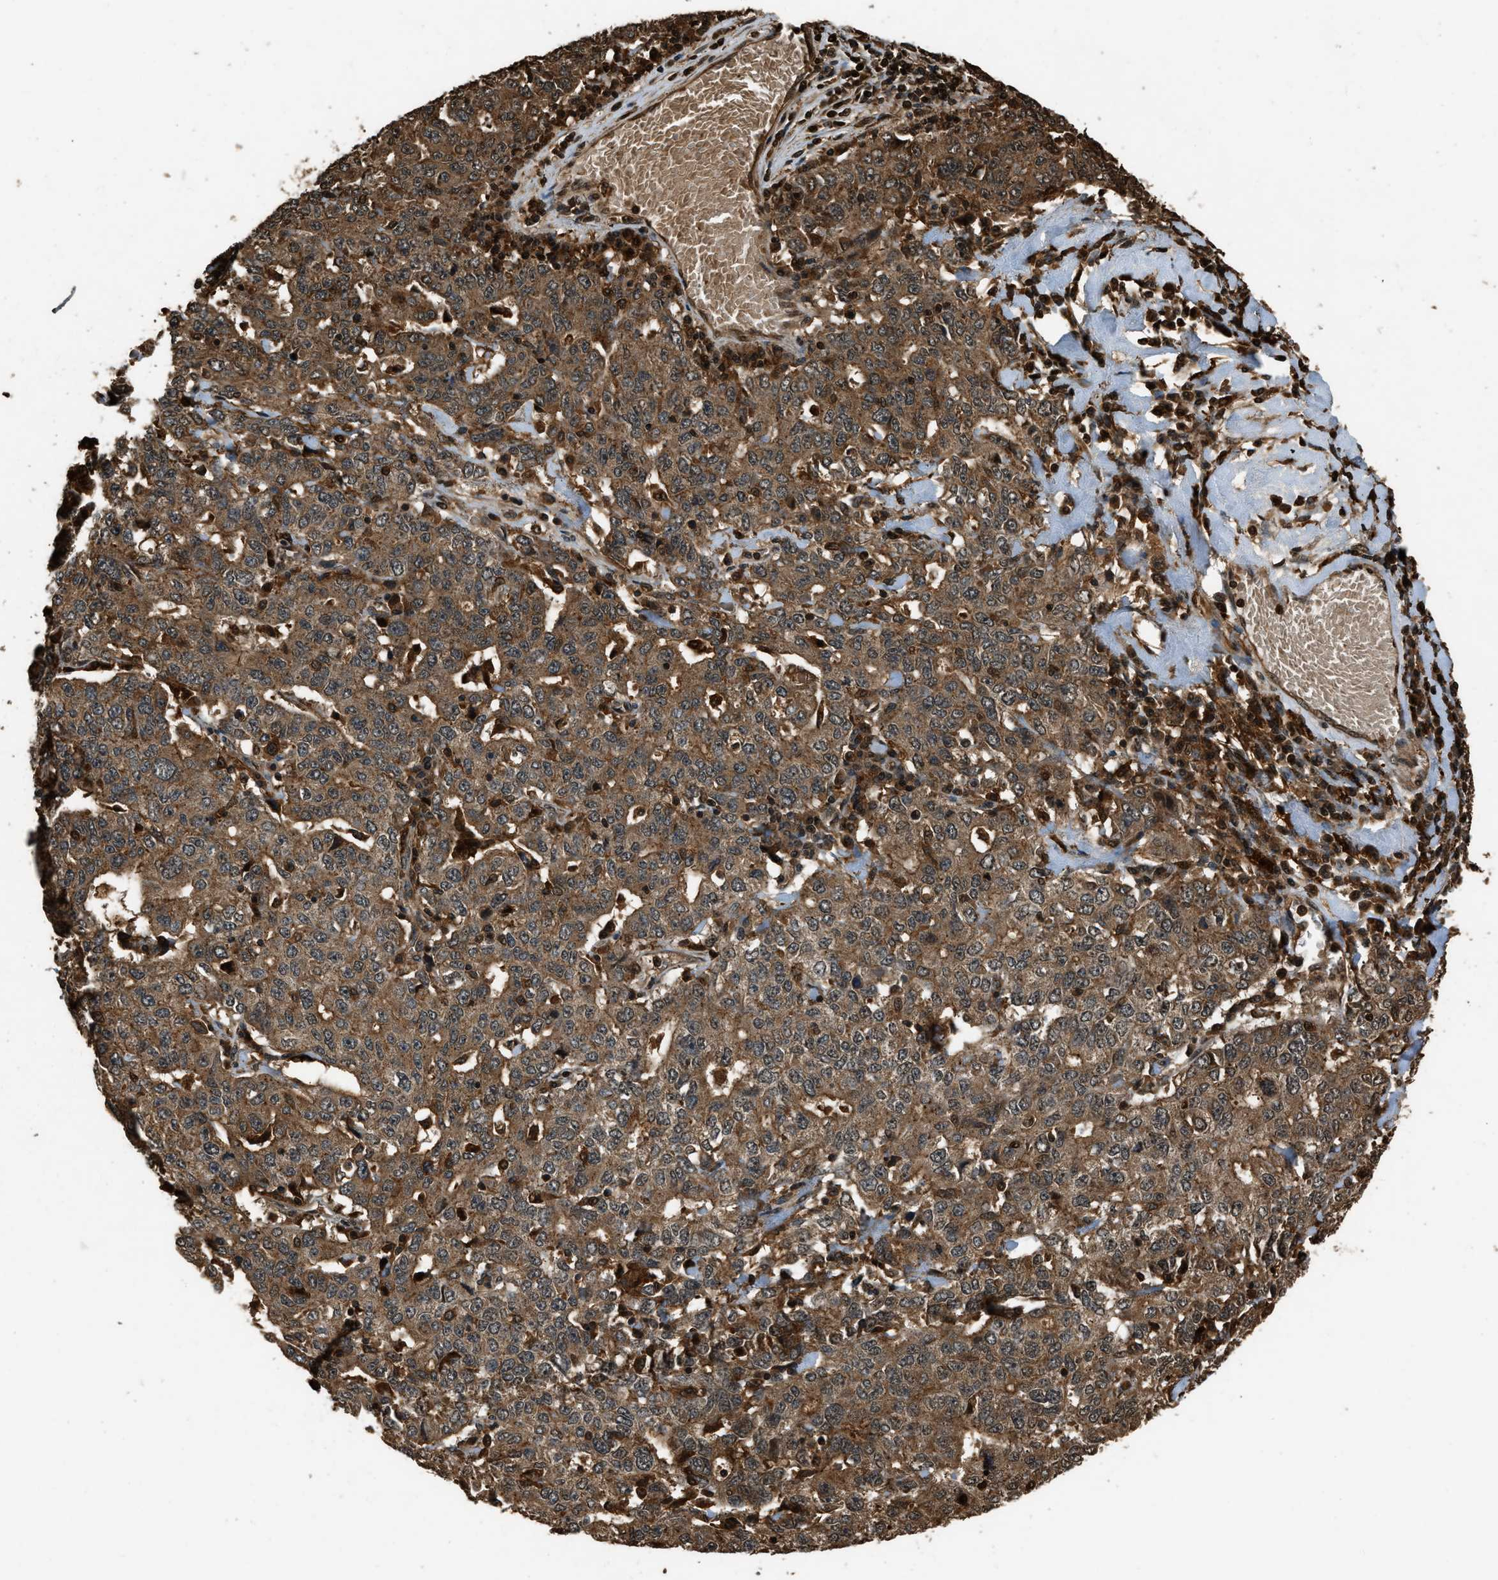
{"staining": {"intensity": "weak", "quantity": ">75%", "location": "cytoplasmic/membranous"}, "tissue": "ovarian cancer", "cell_type": "Tumor cells", "image_type": "cancer", "snomed": [{"axis": "morphology", "description": "Carcinoma, endometroid"}, {"axis": "topography", "description": "Ovary"}], "caption": "Endometroid carcinoma (ovarian) tissue displays weak cytoplasmic/membranous staining in about >75% of tumor cells, visualized by immunohistochemistry.", "gene": "RAP2A", "patient": {"sex": "female", "age": 62}}